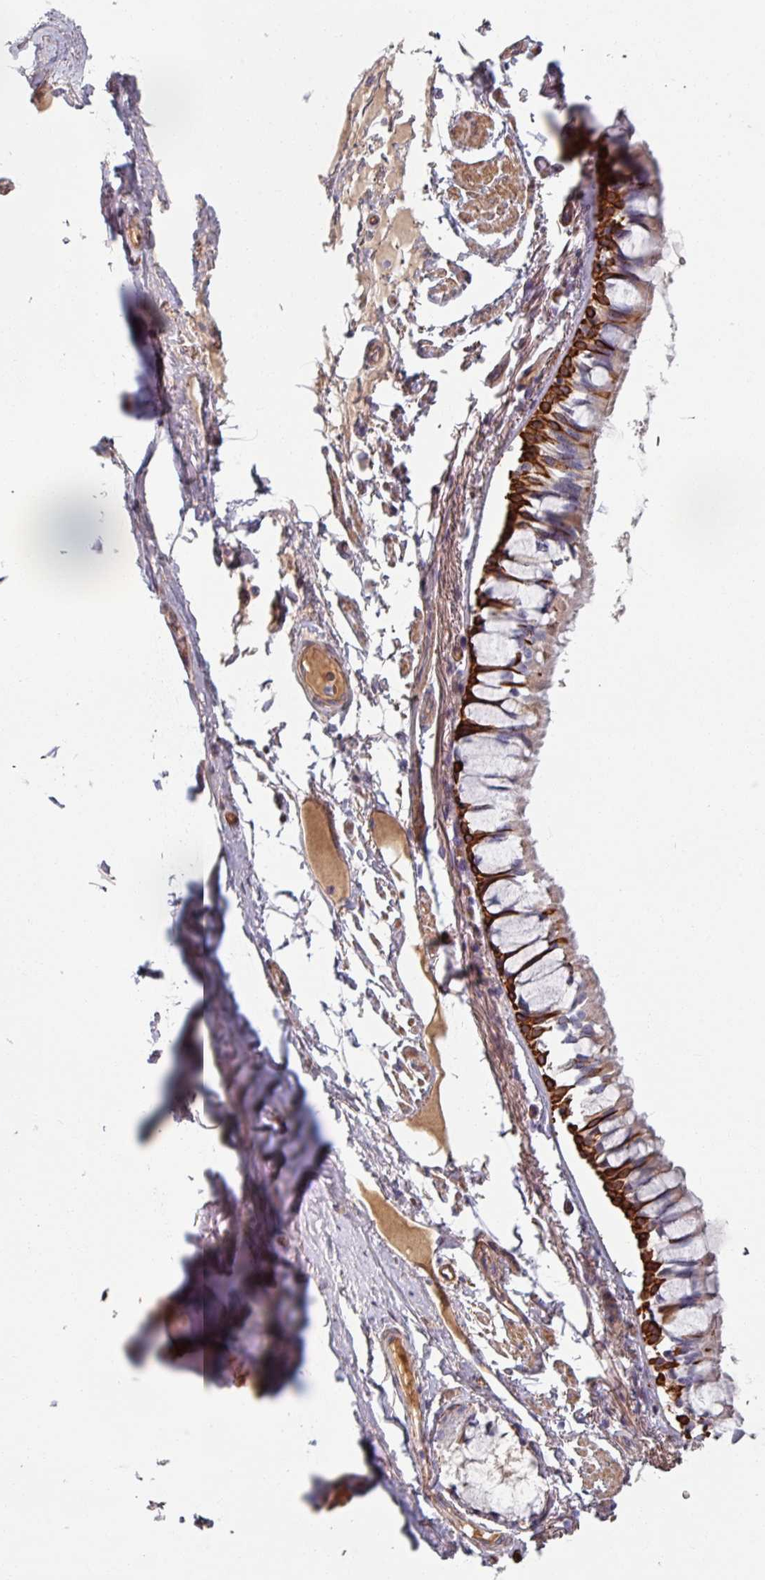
{"staining": {"intensity": "strong", "quantity": "25%-75%", "location": "cytoplasmic/membranous"}, "tissue": "bronchus", "cell_type": "Respiratory epithelial cells", "image_type": "normal", "snomed": [{"axis": "morphology", "description": "Normal tissue, NOS"}, {"axis": "topography", "description": "Bronchus"}], "caption": "Immunohistochemistry of benign human bronchus displays high levels of strong cytoplasmic/membranous expression in approximately 25%-75% of respiratory epithelial cells.", "gene": "C4BPB", "patient": {"sex": "male", "age": 70}}